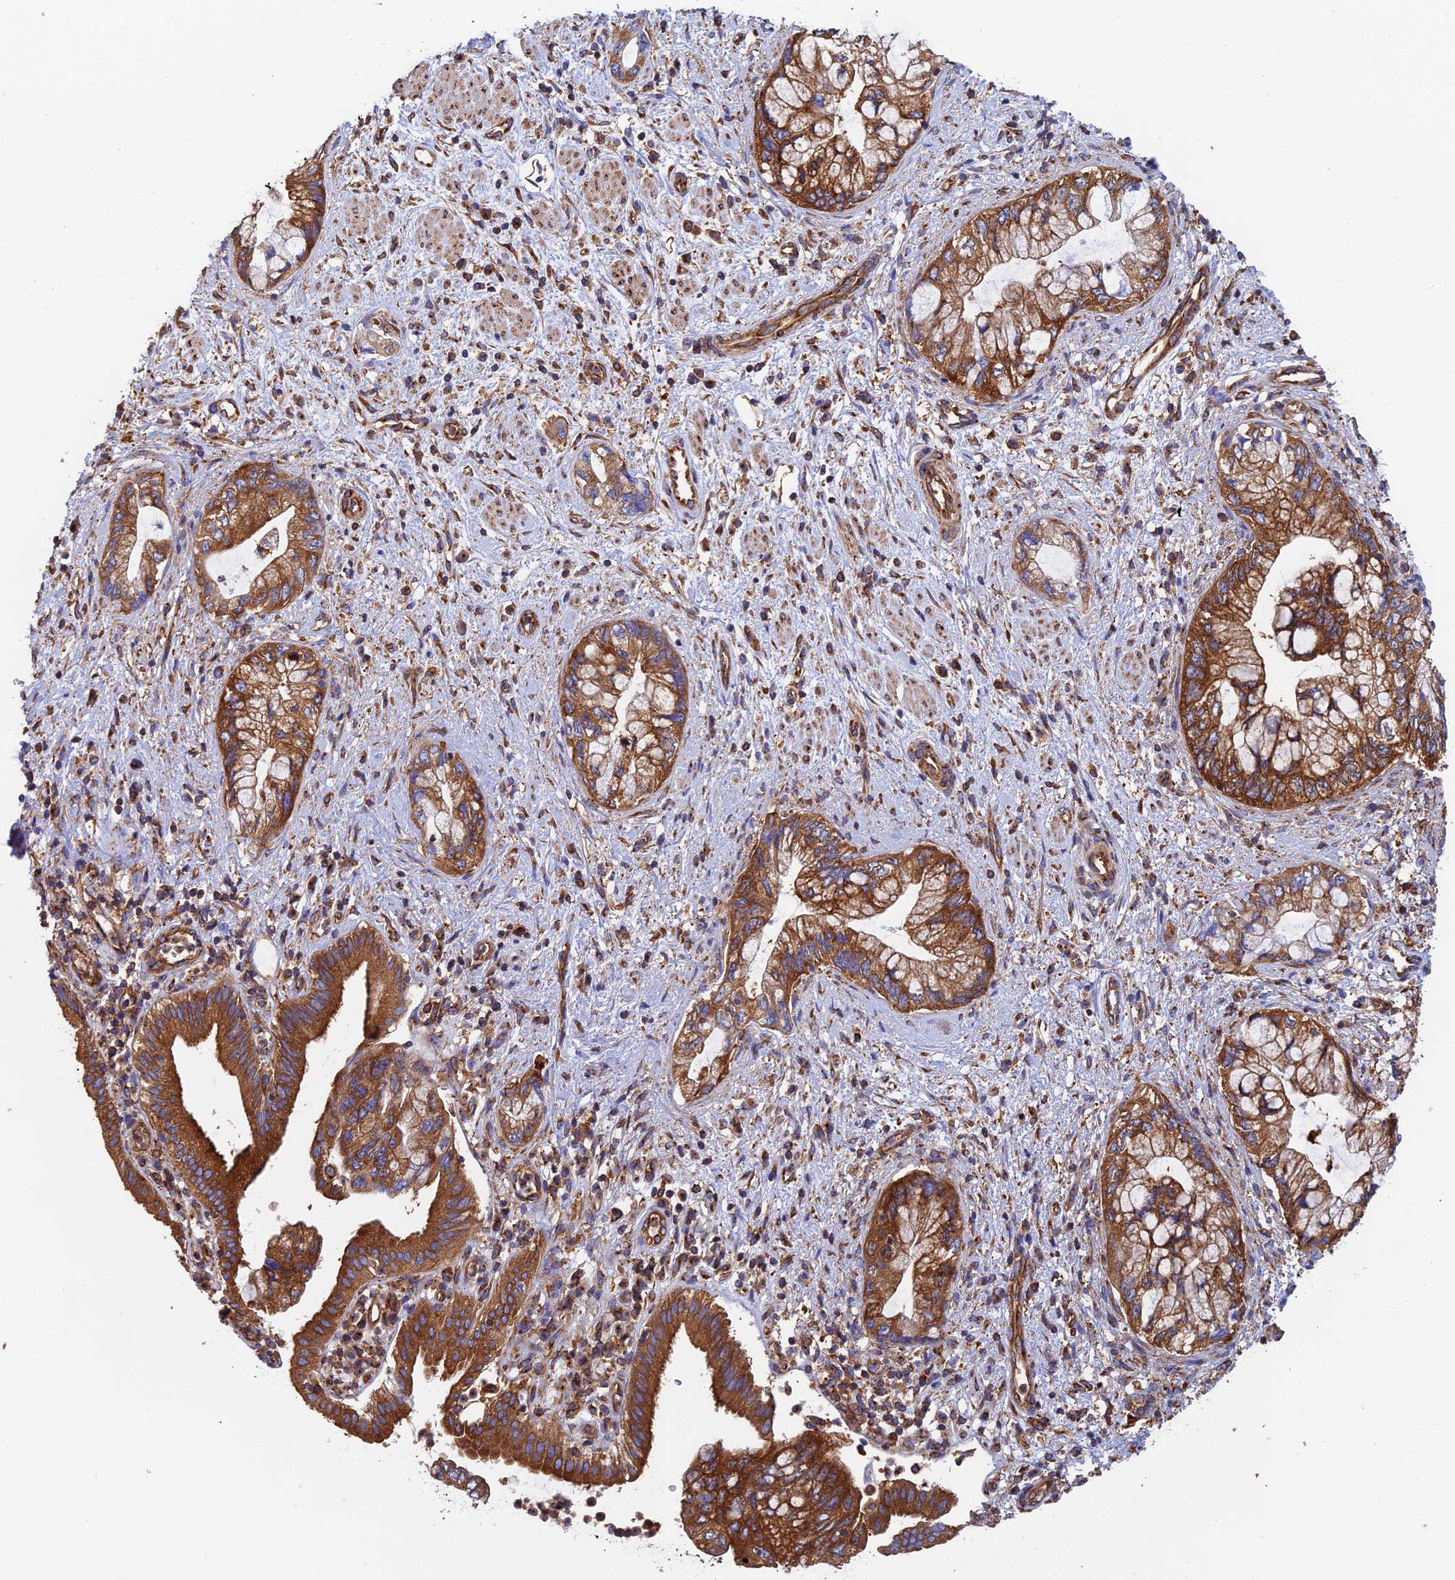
{"staining": {"intensity": "strong", "quantity": ">75%", "location": "cytoplasmic/membranous"}, "tissue": "pancreatic cancer", "cell_type": "Tumor cells", "image_type": "cancer", "snomed": [{"axis": "morphology", "description": "Adenocarcinoma, NOS"}, {"axis": "topography", "description": "Pancreas"}], "caption": "Human pancreatic cancer (adenocarcinoma) stained for a protein (brown) demonstrates strong cytoplasmic/membranous positive positivity in approximately >75% of tumor cells.", "gene": "DCTN2", "patient": {"sex": "female", "age": 73}}